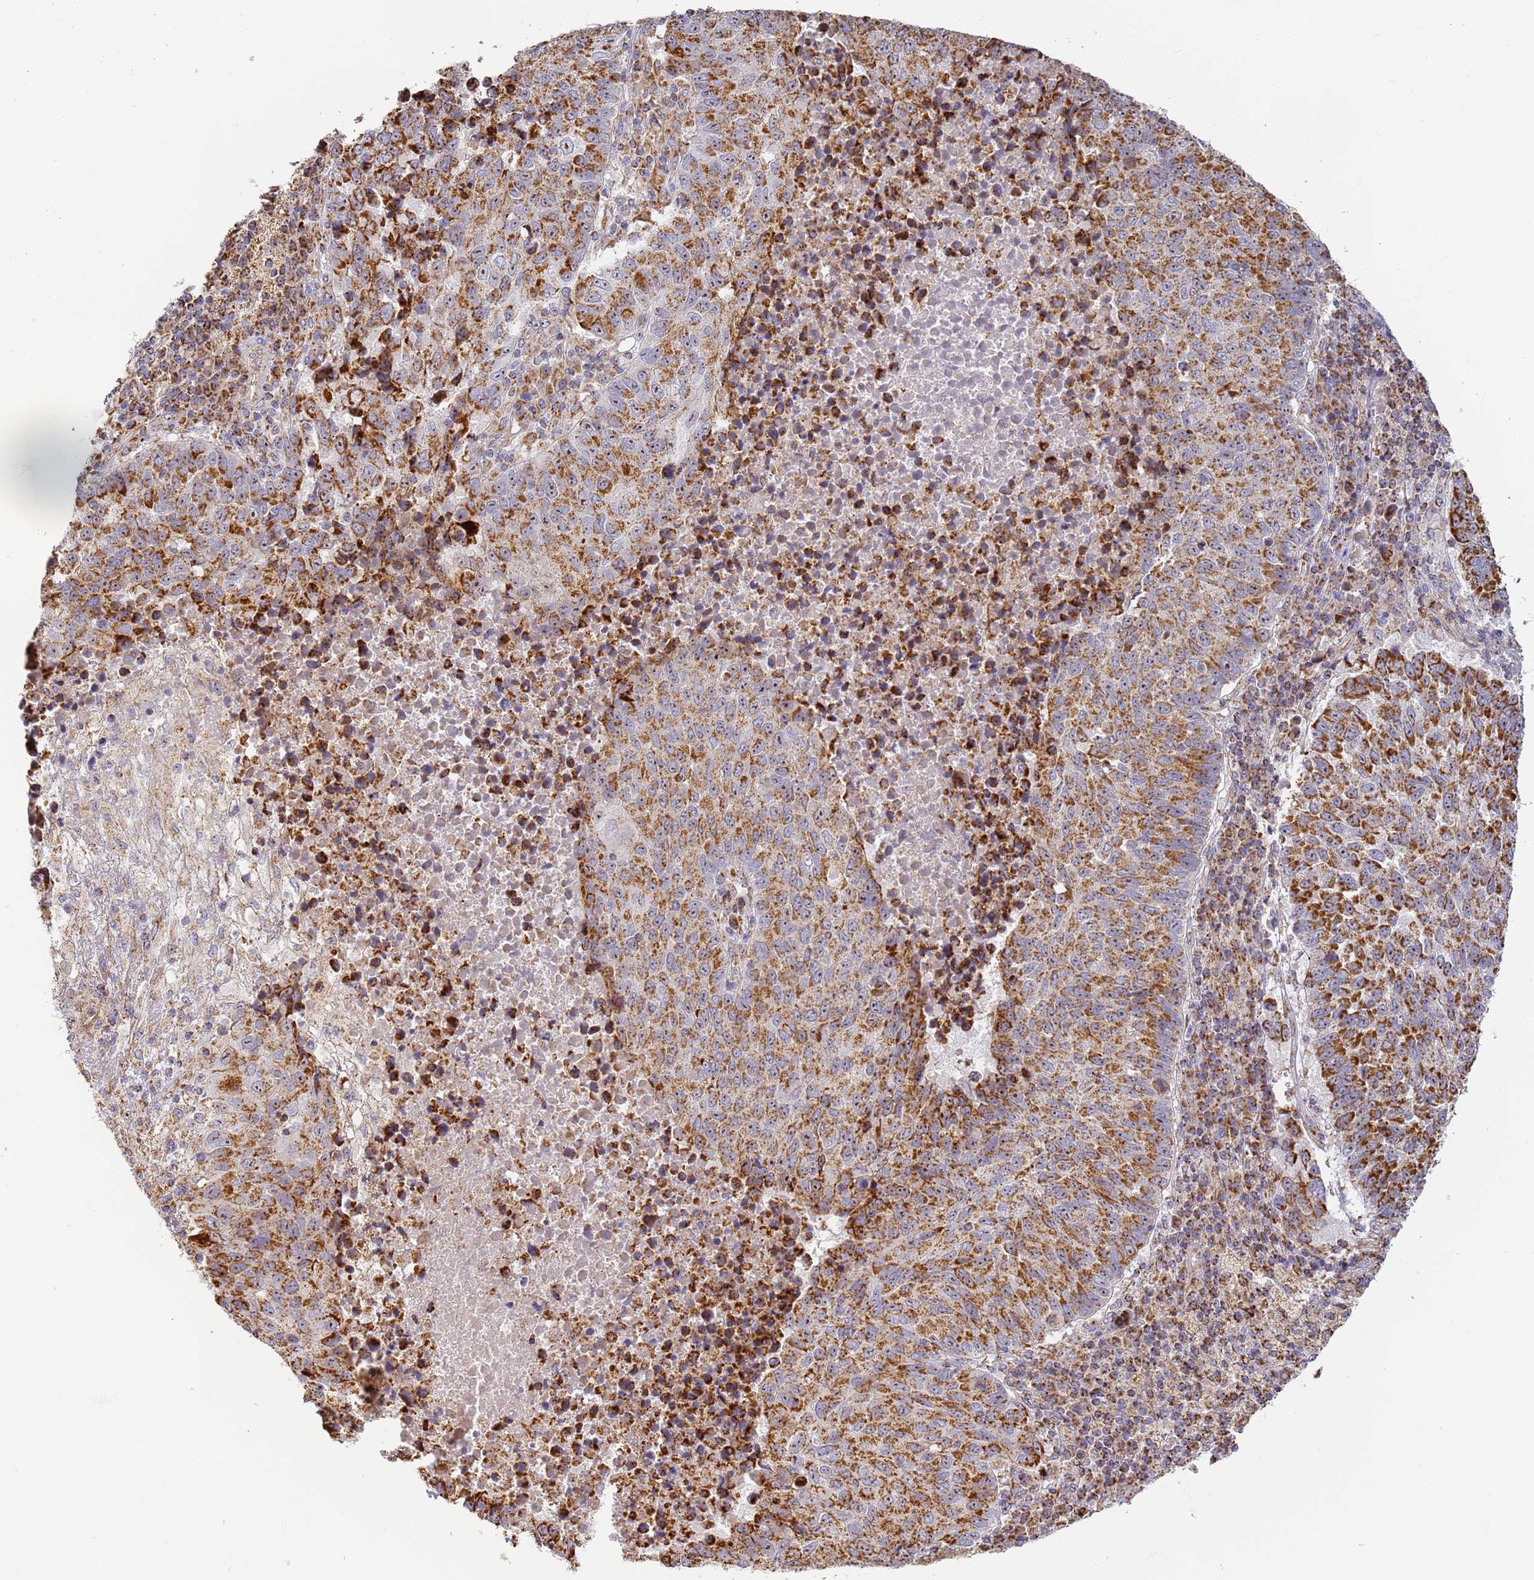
{"staining": {"intensity": "strong", "quantity": ">75%", "location": "cytoplasmic/membranous"}, "tissue": "lung cancer", "cell_type": "Tumor cells", "image_type": "cancer", "snomed": [{"axis": "morphology", "description": "Squamous cell carcinoma, NOS"}, {"axis": "topography", "description": "Lung"}], "caption": "Tumor cells demonstrate high levels of strong cytoplasmic/membranous staining in approximately >75% of cells in squamous cell carcinoma (lung).", "gene": "FRG2C", "patient": {"sex": "male", "age": 73}}